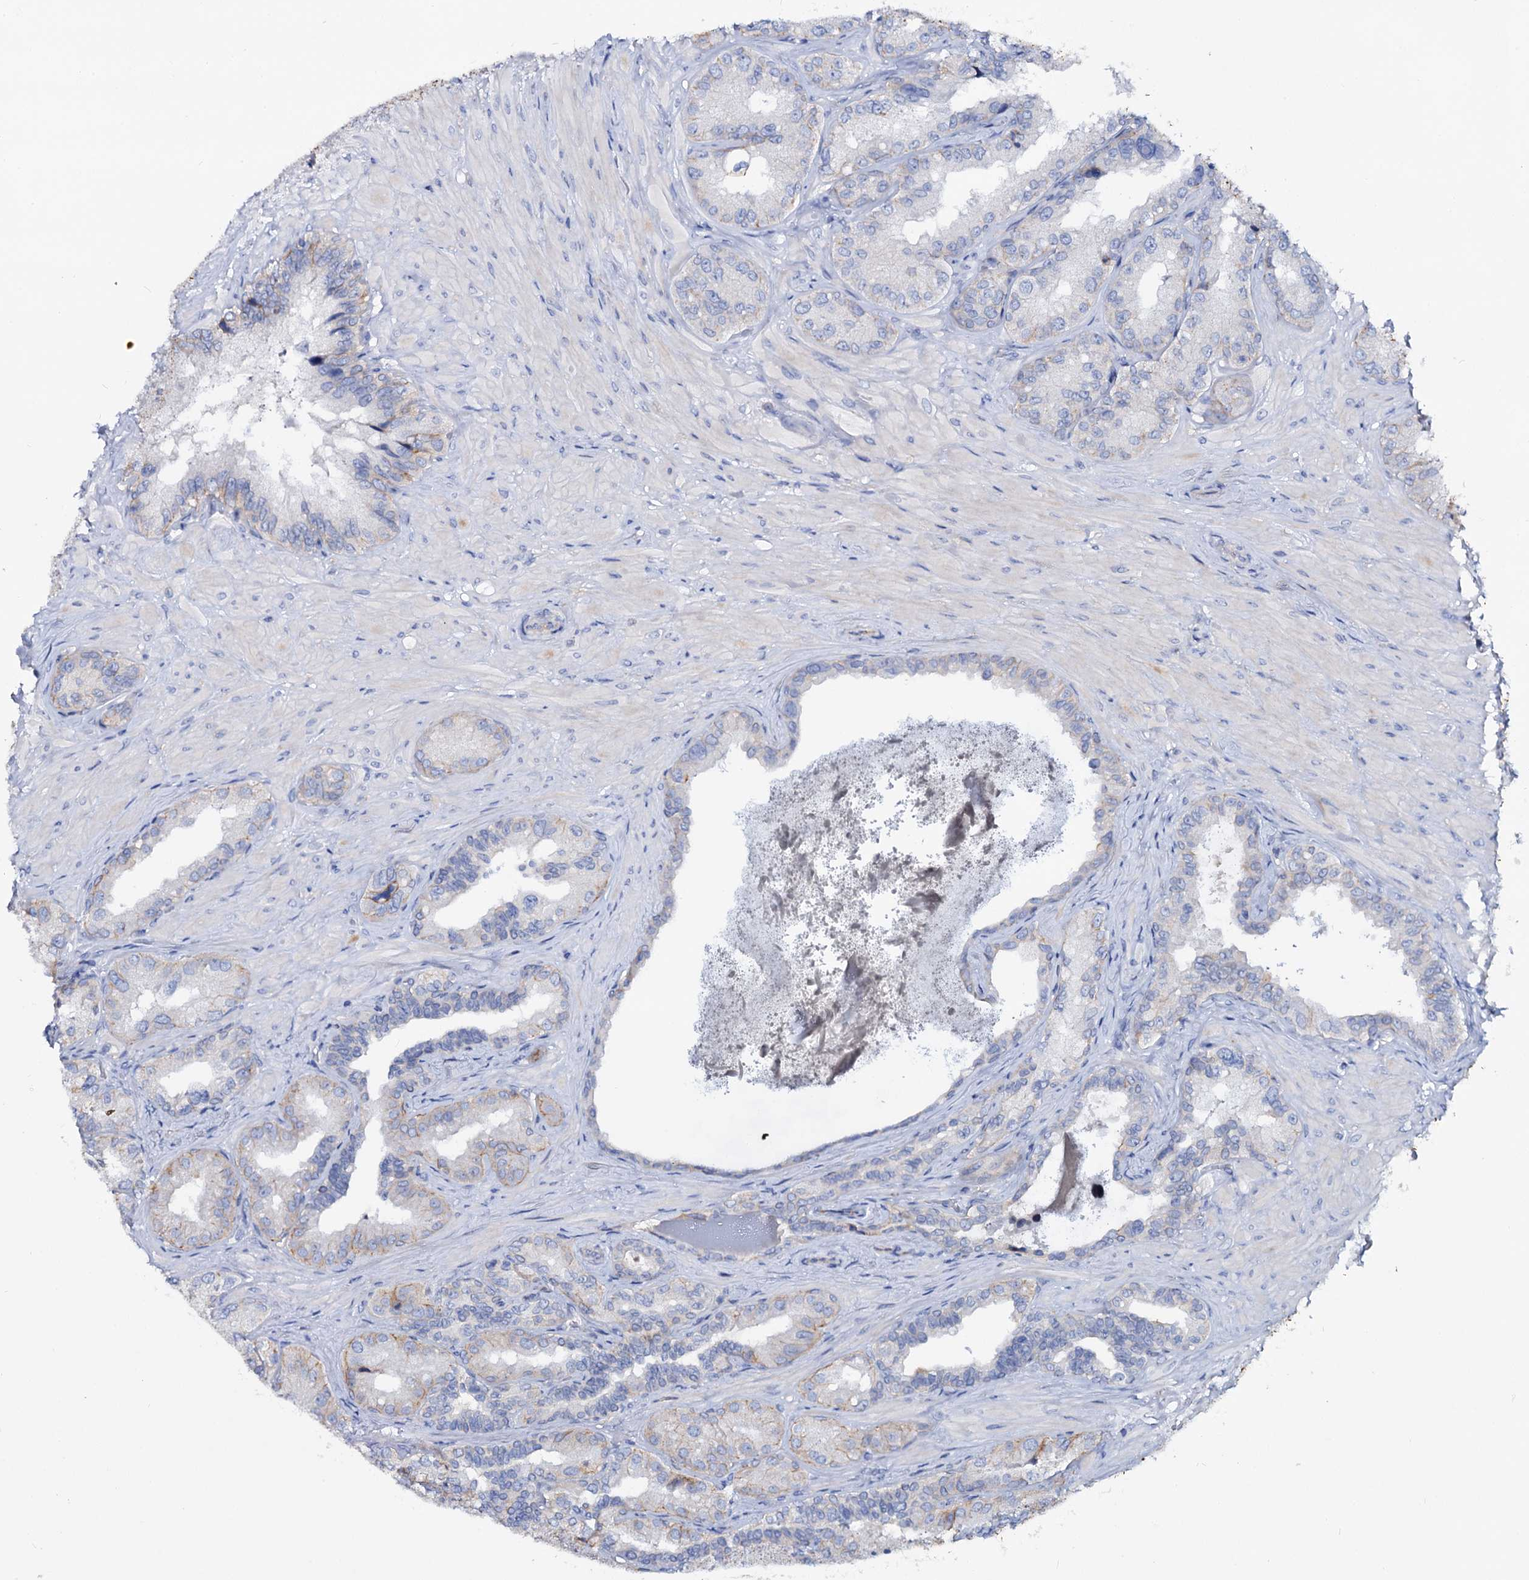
{"staining": {"intensity": "weak", "quantity": "<25%", "location": "cytoplasmic/membranous"}, "tissue": "seminal vesicle", "cell_type": "Glandular cells", "image_type": "normal", "snomed": [{"axis": "morphology", "description": "Normal tissue, NOS"}, {"axis": "topography", "description": "Seminal veicle"}, {"axis": "topography", "description": "Peripheral nerve tissue"}], "caption": "DAB immunohistochemical staining of normal human seminal vesicle demonstrates no significant staining in glandular cells.", "gene": "DYDC2", "patient": {"sex": "male", "age": 67}}